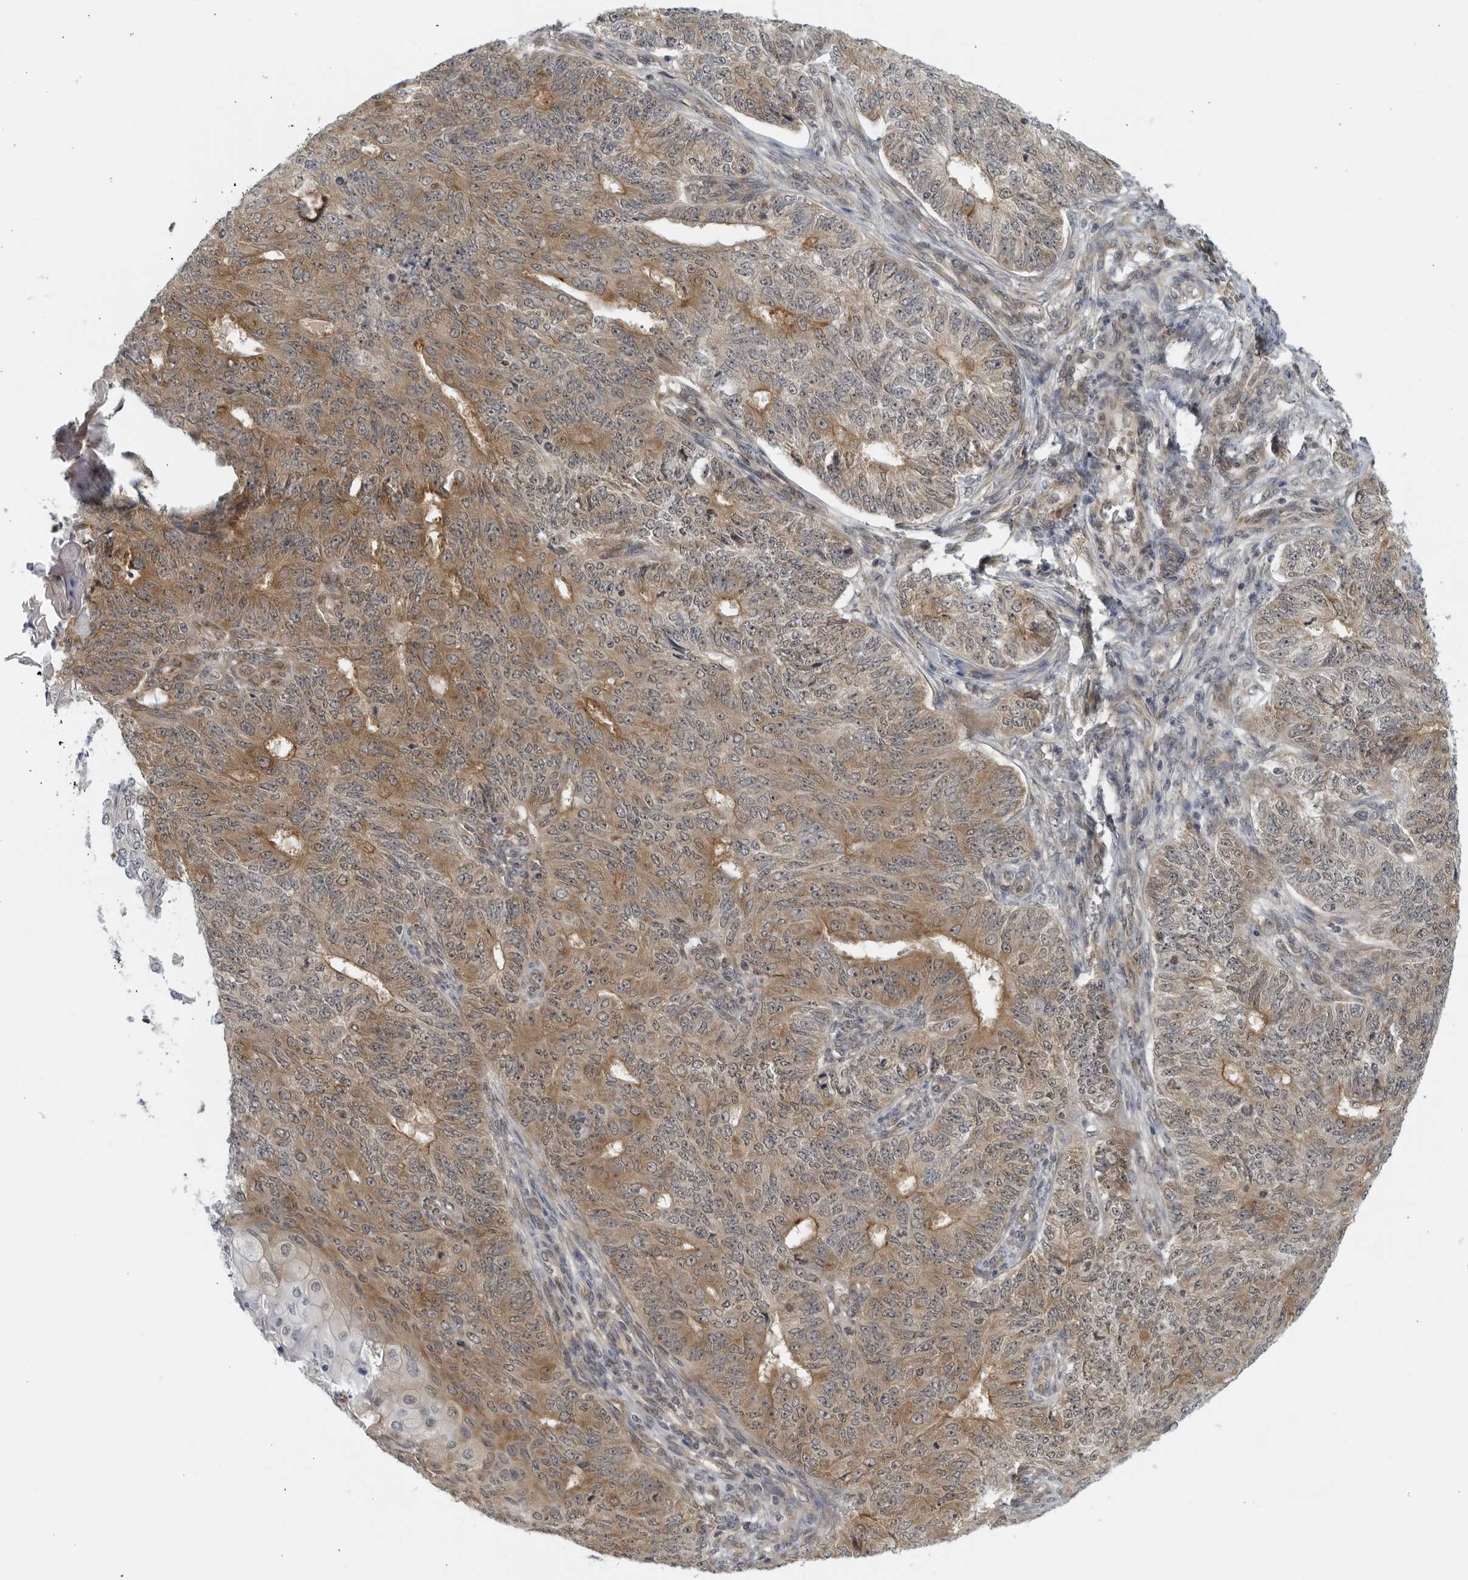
{"staining": {"intensity": "moderate", "quantity": ">75%", "location": "cytoplasmic/membranous"}, "tissue": "endometrial cancer", "cell_type": "Tumor cells", "image_type": "cancer", "snomed": [{"axis": "morphology", "description": "Adenocarcinoma, NOS"}, {"axis": "topography", "description": "Endometrium"}], "caption": "Brown immunohistochemical staining in endometrial adenocarcinoma demonstrates moderate cytoplasmic/membranous staining in about >75% of tumor cells. Immunohistochemistry (ihc) stains the protein in brown and the nuclei are stained blue.", "gene": "RC3H1", "patient": {"sex": "female", "age": 32}}